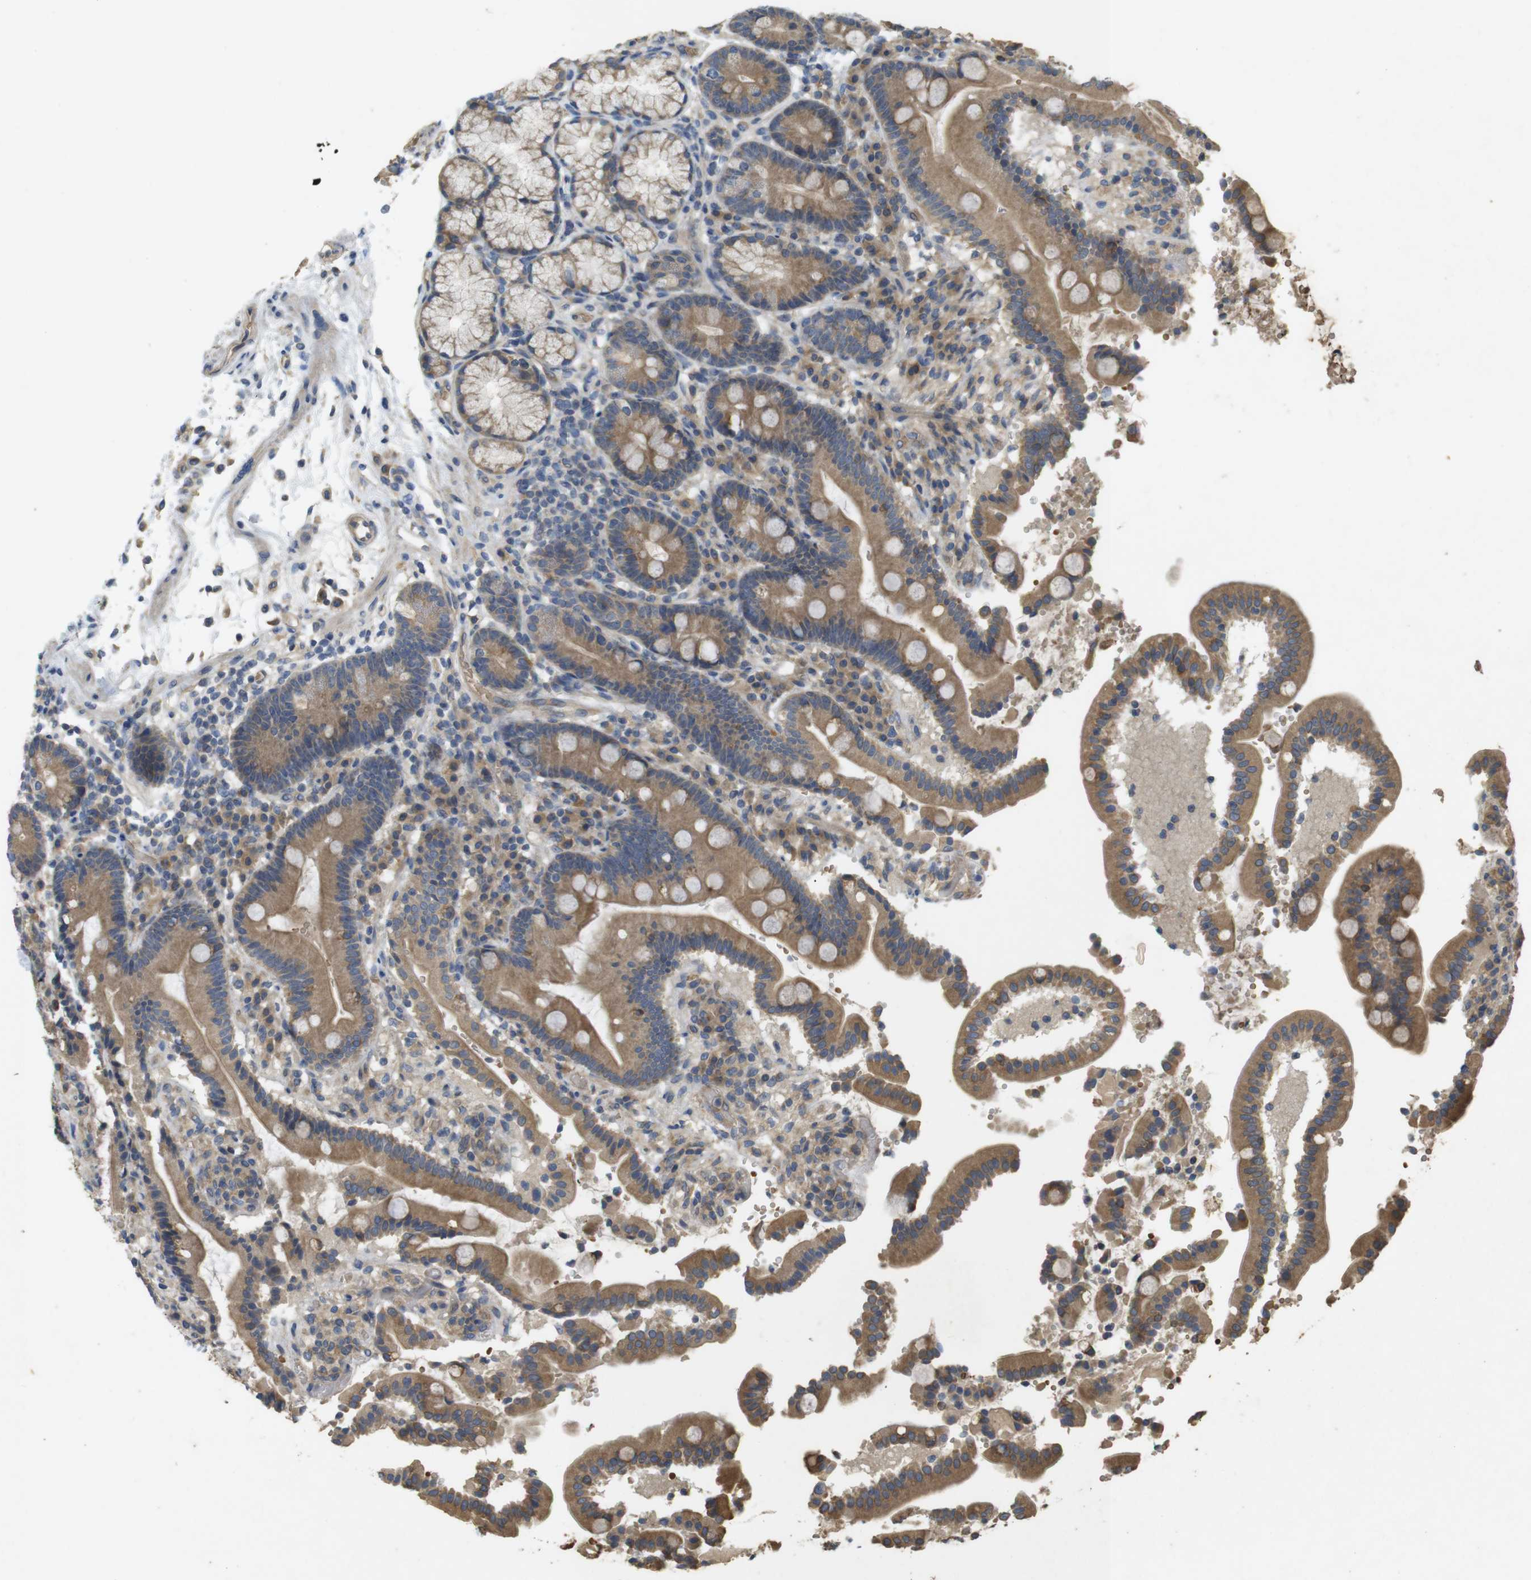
{"staining": {"intensity": "moderate", "quantity": ">75%", "location": "cytoplasmic/membranous"}, "tissue": "duodenum", "cell_type": "Glandular cells", "image_type": "normal", "snomed": [{"axis": "morphology", "description": "Normal tissue, NOS"}, {"axis": "topography", "description": "Small intestine, NOS"}], "caption": "Immunohistochemistry (IHC) image of normal duodenum stained for a protein (brown), which demonstrates medium levels of moderate cytoplasmic/membranous staining in about >75% of glandular cells.", "gene": "CLTC", "patient": {"sex": "female", "age": 71}}